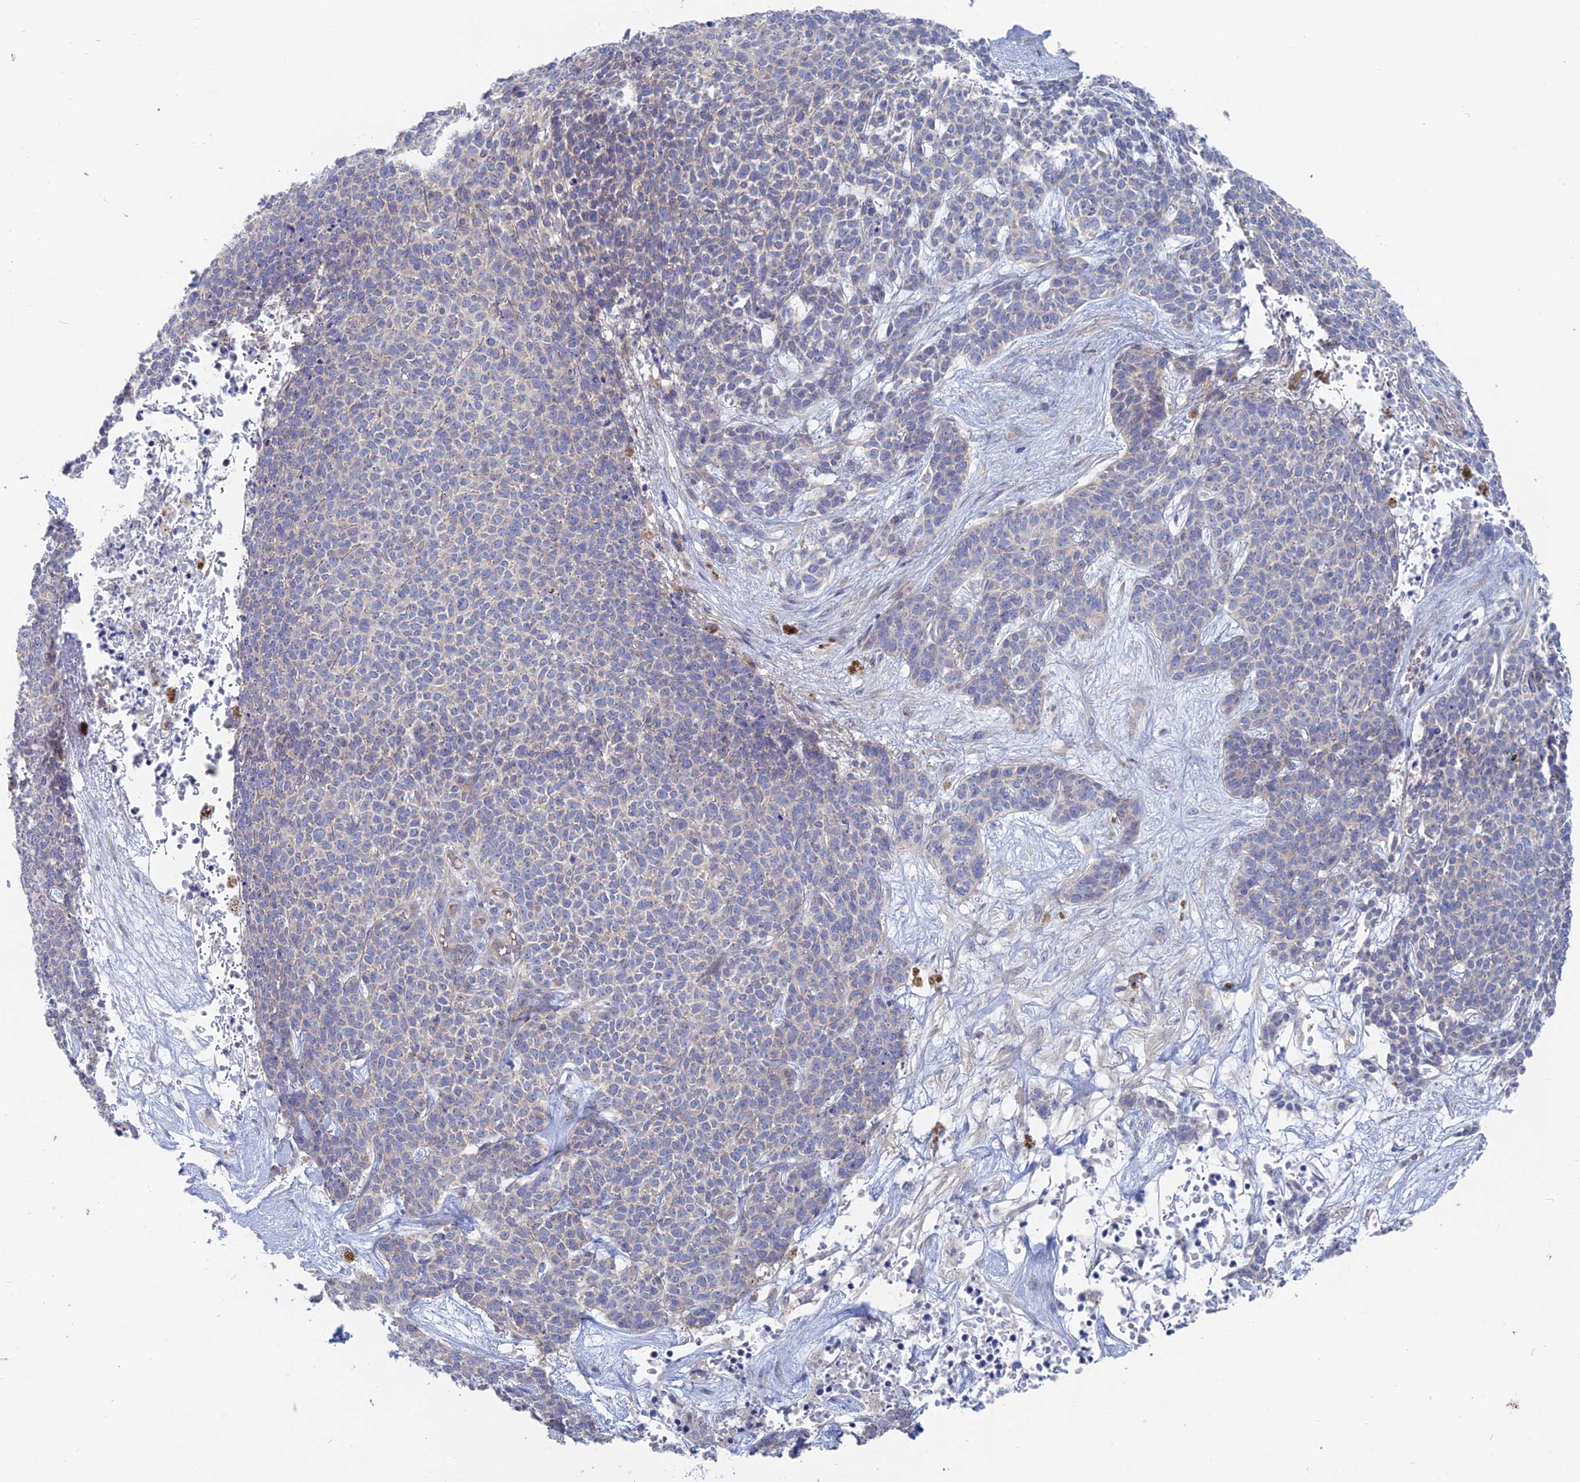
{"staining": {"intensity": "negative", "quantity": "none", "location": "none"}, "tissue": "skin cancer", "cell_type": "Tumor cells", "image_type": "cancer", "snomed": [{"axis": "morphology", "description": "Basal cell carcinoma"}, {"axis": "topography", "description": "Skin"}], "caption": "Tumor cells show no significant protein positivity in skin basal cell carcinoma.", "gene": "TBC1D30", "patient": {"sex": "female", "age": 84}}